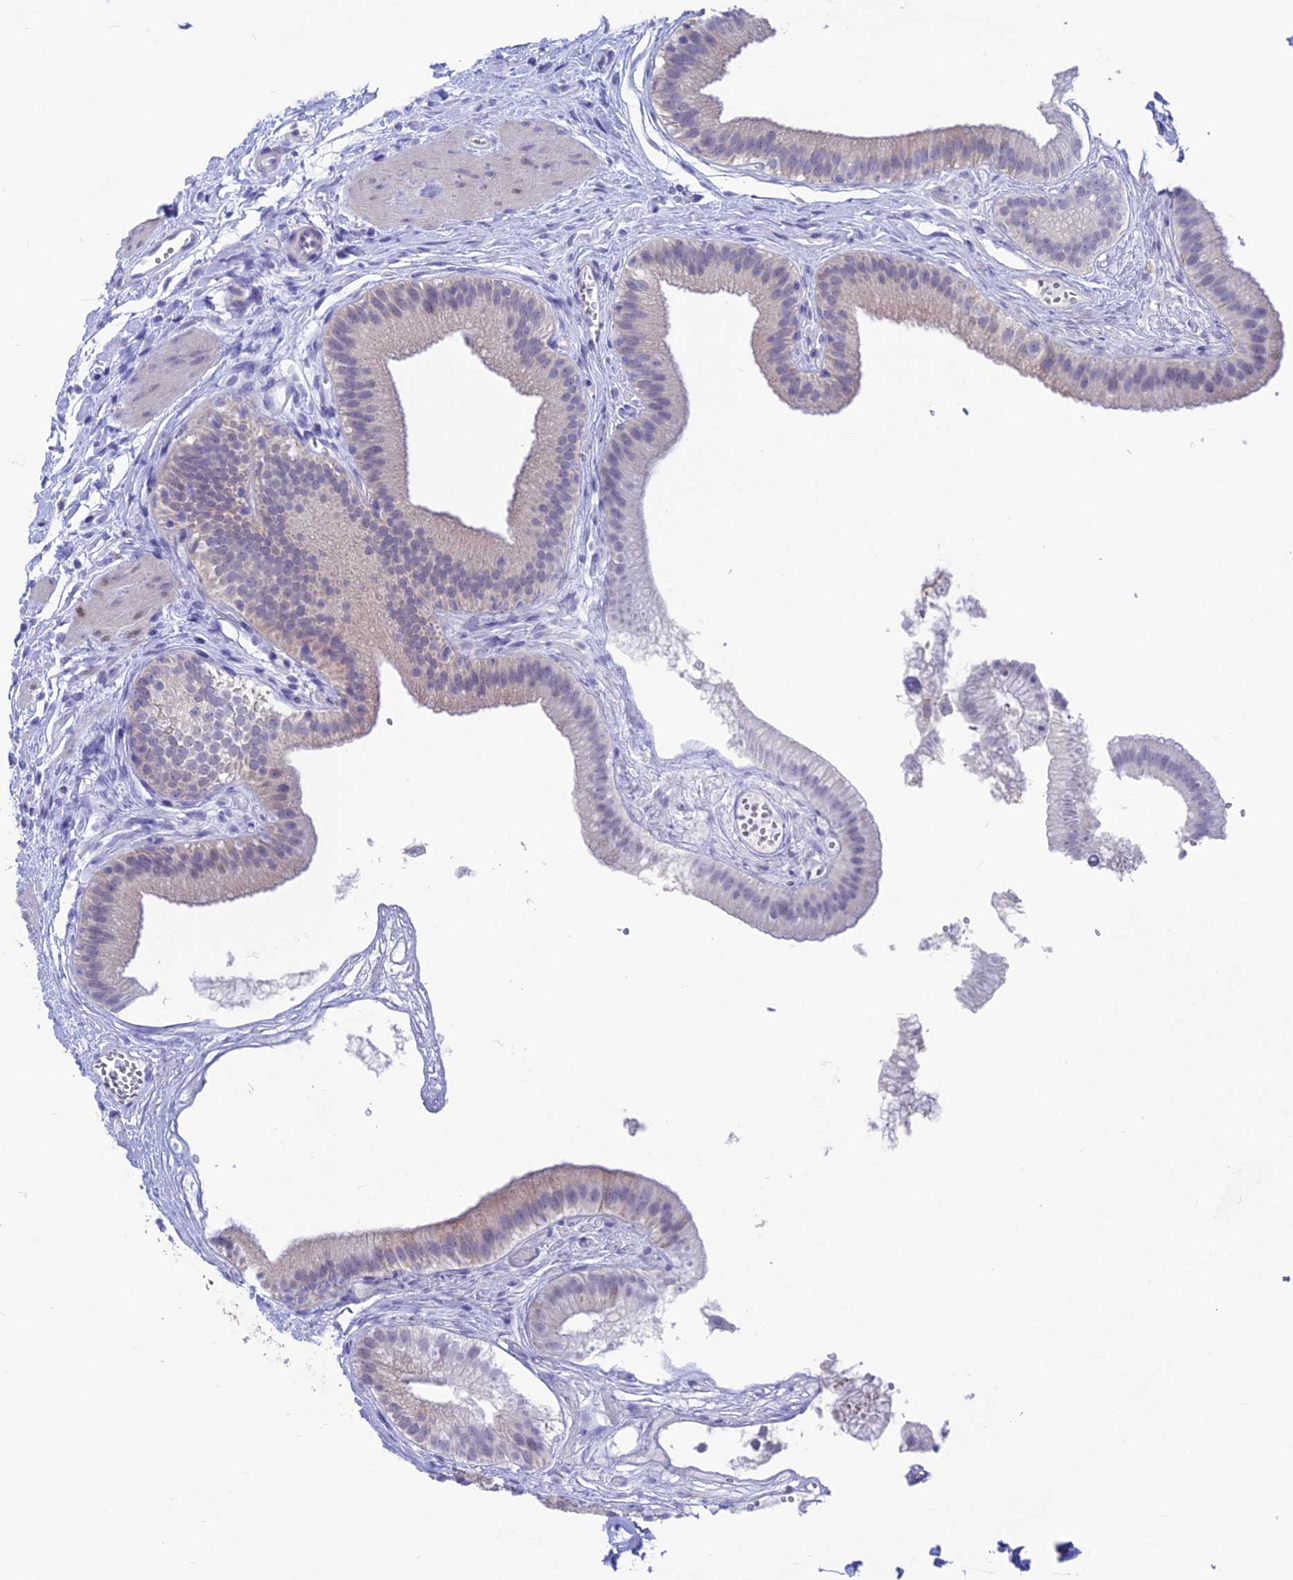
{"staining": {"intensity": "negative", "quantity": "none", "location": "none"}, "tissue": "gallbladder", "cell_type": "Glandular cells", "image_type": "normal", "snomed": [{"axis": "morphology", "description": "Normal tissue, NOS"}, {"axis": "topography", "description": "Gallbladder"}], "caption": "Human gallbladder stained for a protein using immunohistochemistry (IHC) shows no positivity in glandular cells.", "gene": "SNTN", "patient": {"sex": "female", "age": 54}}